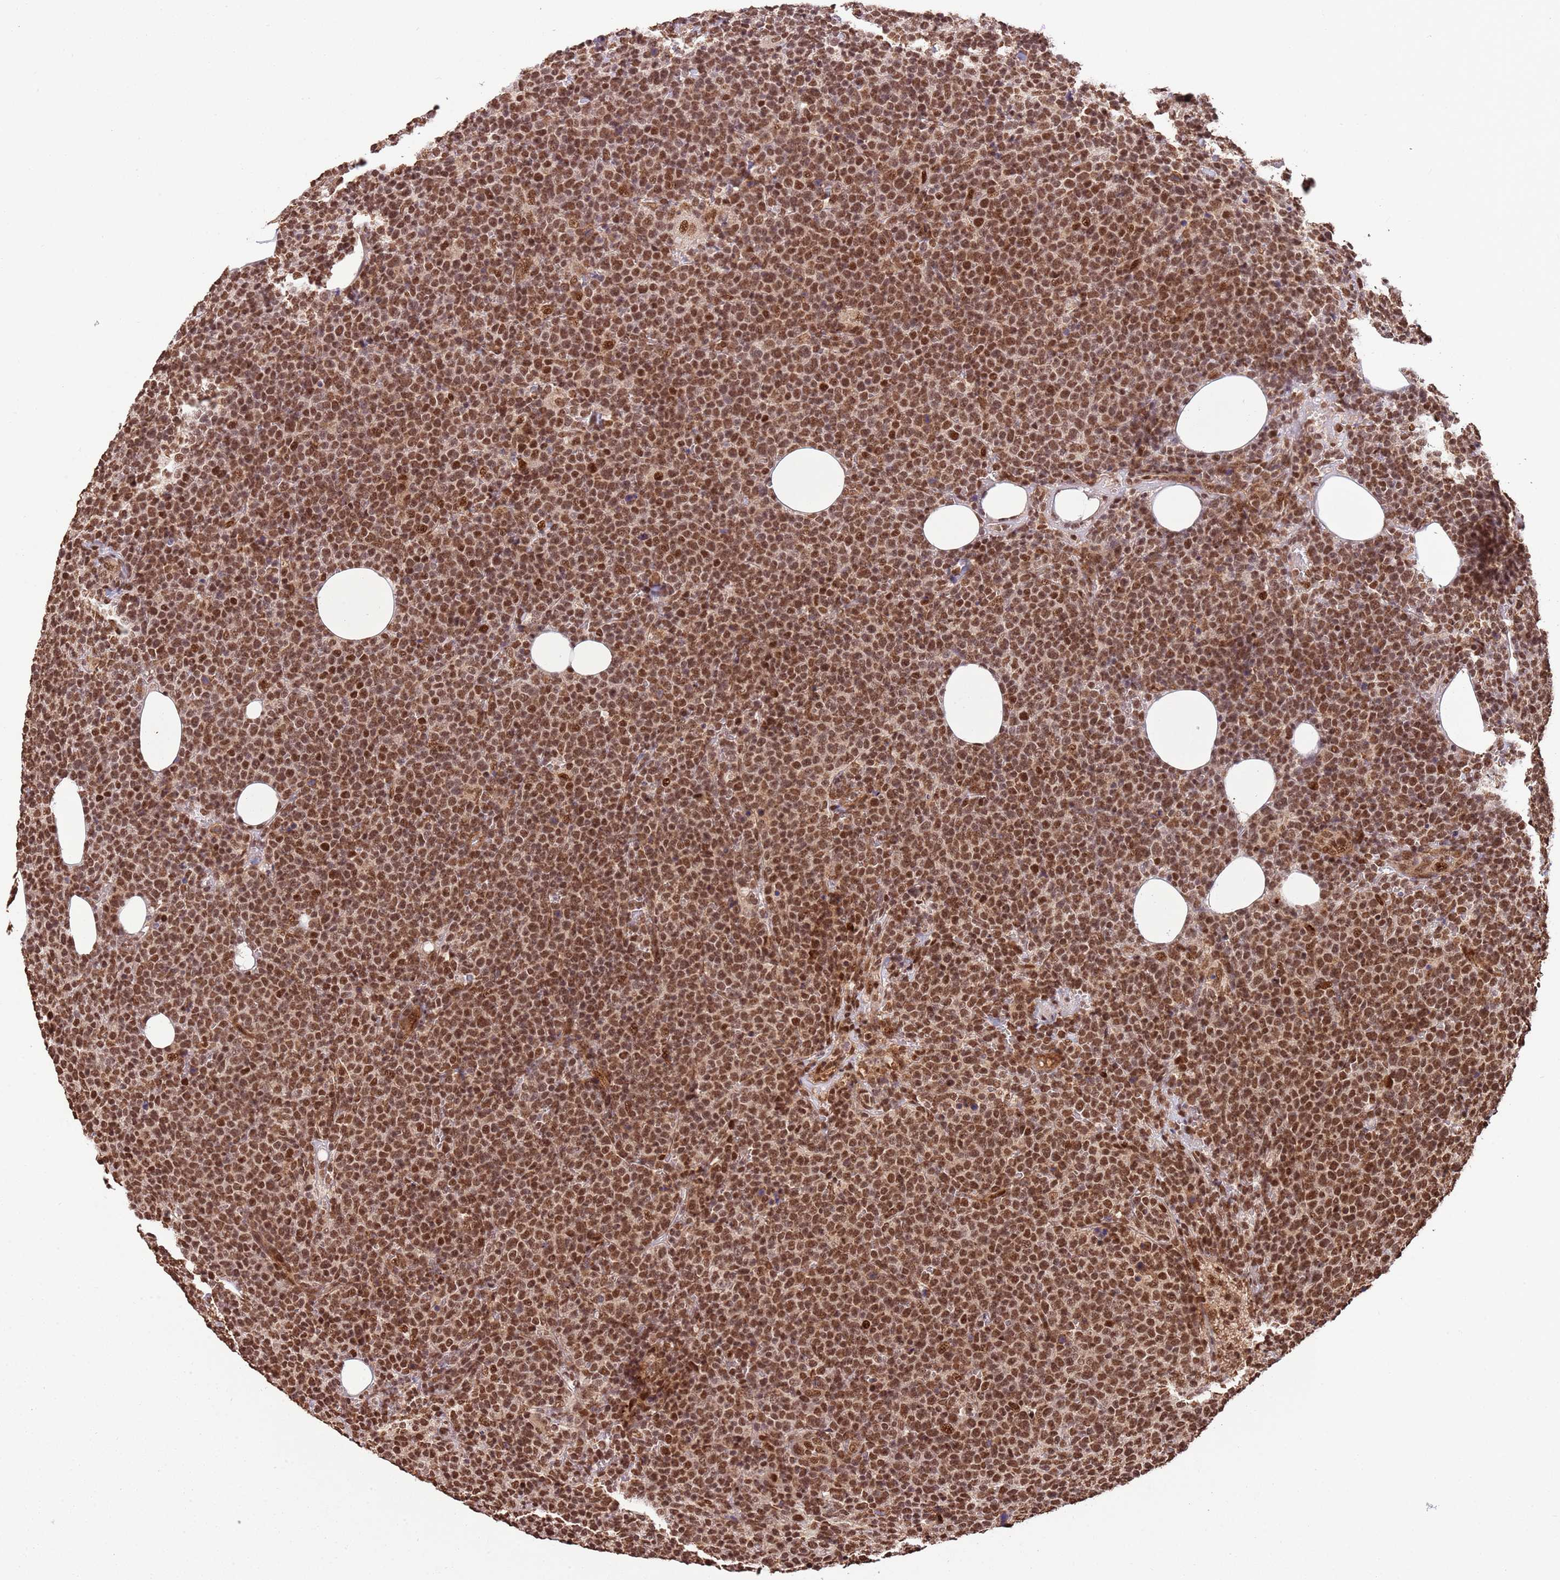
{"staining": {"intensity": "moderate", "quantity": ">75%", "location": "nuclear"}, "tissue": "lymphoma", "cell_type": "Tumor cells", "image_type": "cancer", "snomed": [{"axis": "morphology", "description": "Malignant lymphoma, non-Hodgkin's type, High grade"}, {"axis": "topography", "description": "Lymph node"}], "caption": "An image of malignant lymphoma, non-Hodgkin's type (high-grade) stained for a protein demonstrates moderate nuclear brown staining in tumor cells.", "gene": "ZBTB12", "patient": {"sex": "male", "age": 61}}